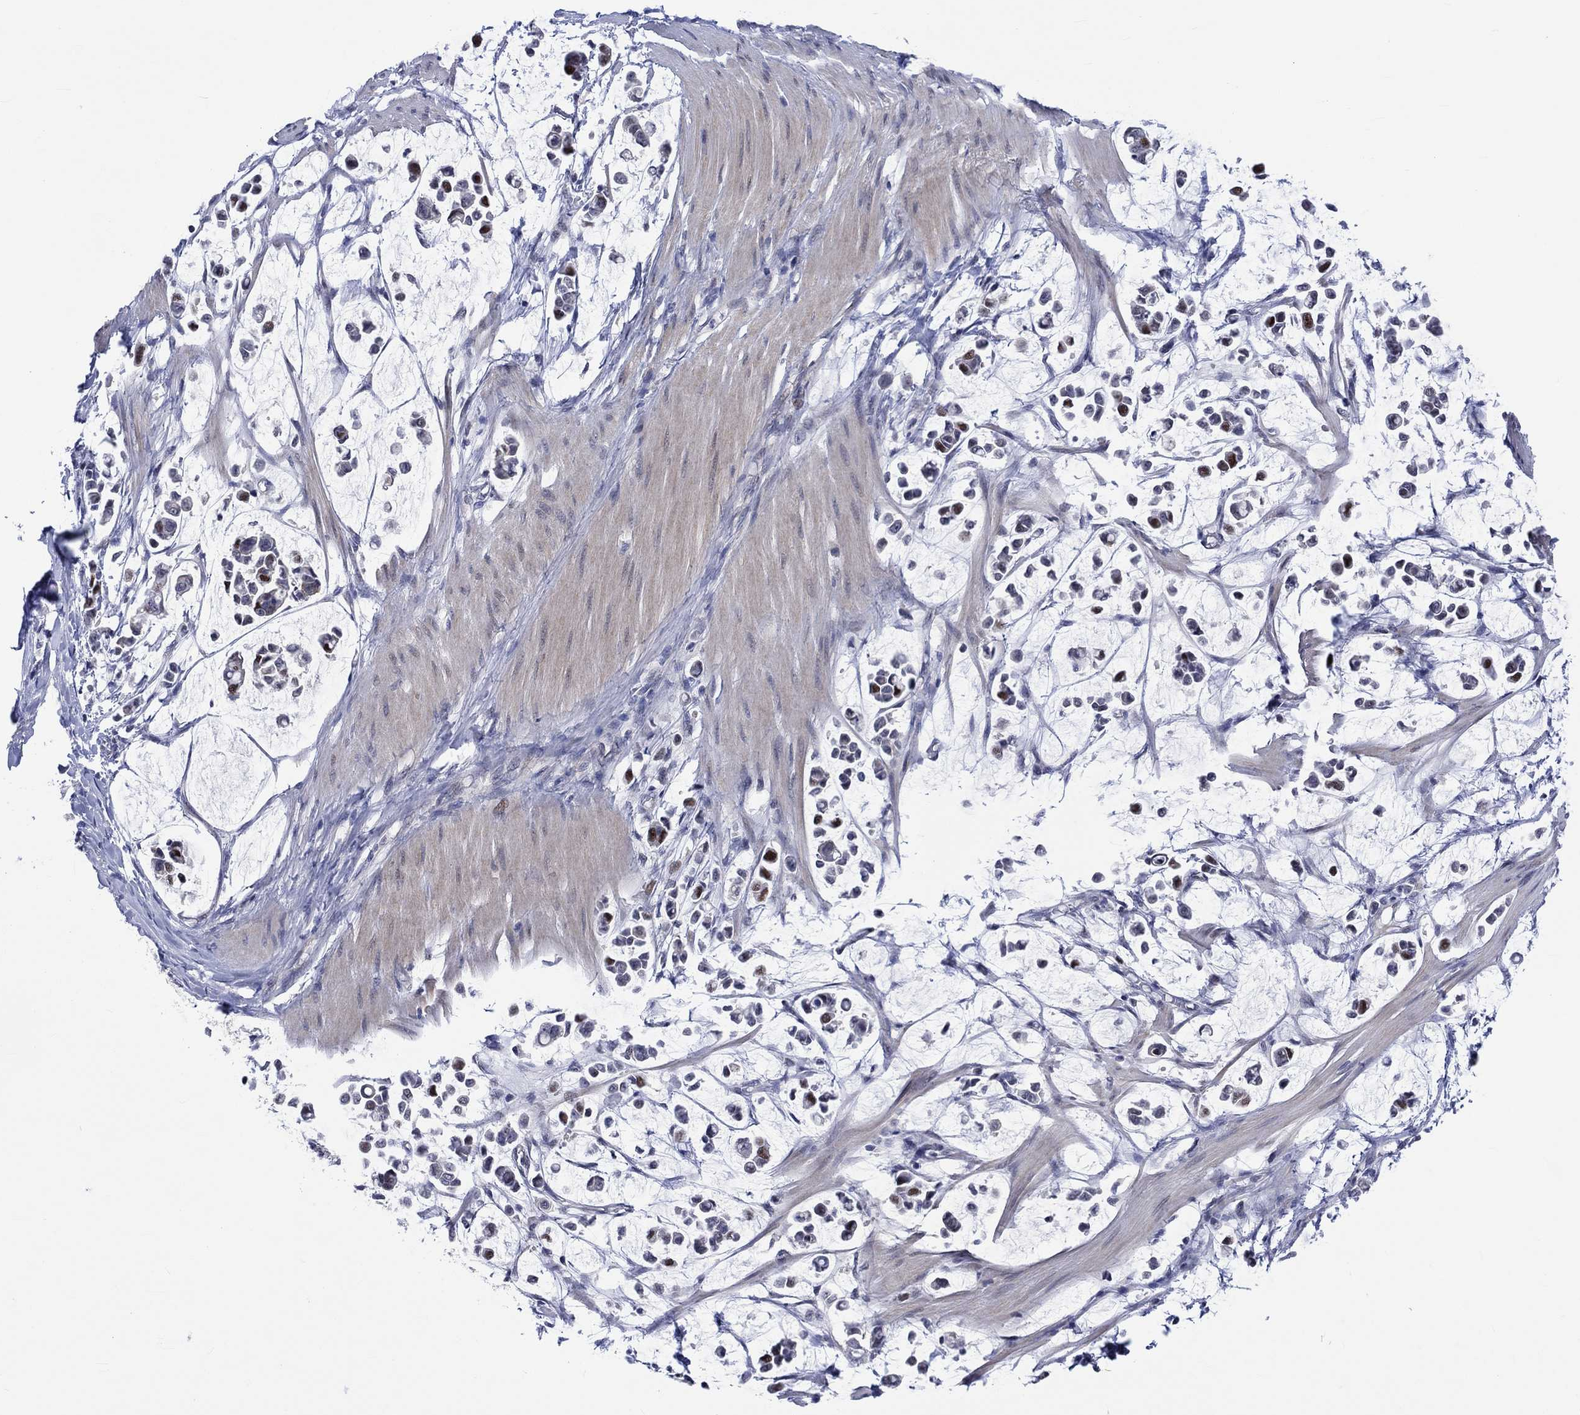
{"staining": {"intensity": "strong", "quantity": "25%-75%", "location": "nuclear"}, "tissue": "stomach cancer", "cell_type": "Tumor cells", "image_type": "cancer", "snomed": [{"axis": "morphology", "description": "Adenocarcinoma, NOS"}, {"axis": "topography", "description": "Stomach"}], "caption": "This image reveals immunohistochemistry staining of stomach cancer (adenocarcinoma), with high strong nuclear expression in approximately 25%-75% of tumor cells.", "gene": "E2F8", "patient": {"sex": "male", "age": 82}}